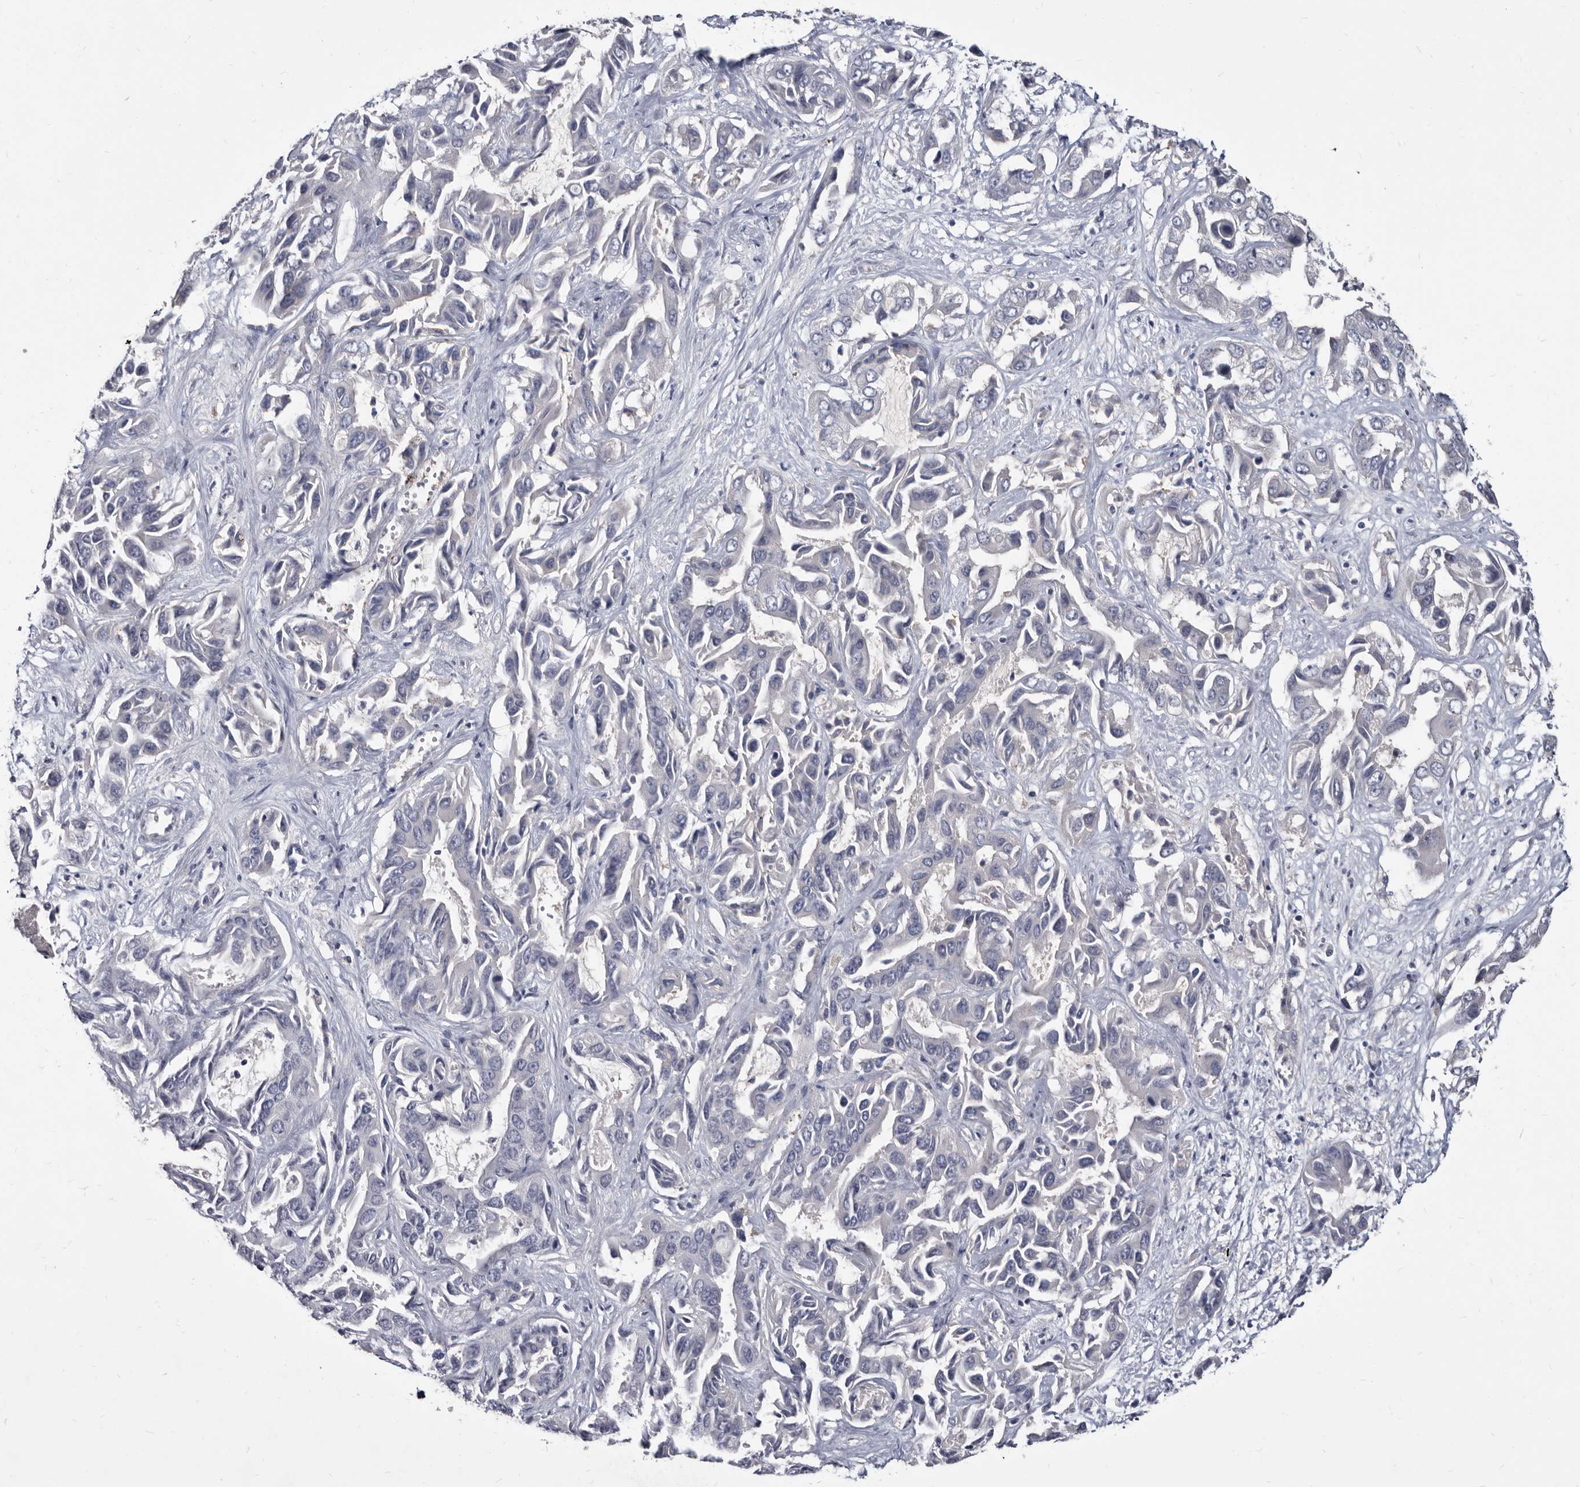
{"staining": {"intensity": "negative", "quantity": "none", "location": "none"}, "tissue": "liver cancer", "cell_type": "Tumor cells", "image_type": "cancer", "snomed": [{"axis": "morphology", "description": "Cholangiocarcinoma"}, {"axis": "topography", "description": "Liver"}], "caption": "This is a photomicrograph of immunohistochemistry staining of liver cholangiocarcinoma, which shows no staining in tumor cells. (DAB IHC with hematoxylin counter stain).", "gene": "ABCF2", "patient": {"sex": "female", "age": 52}}